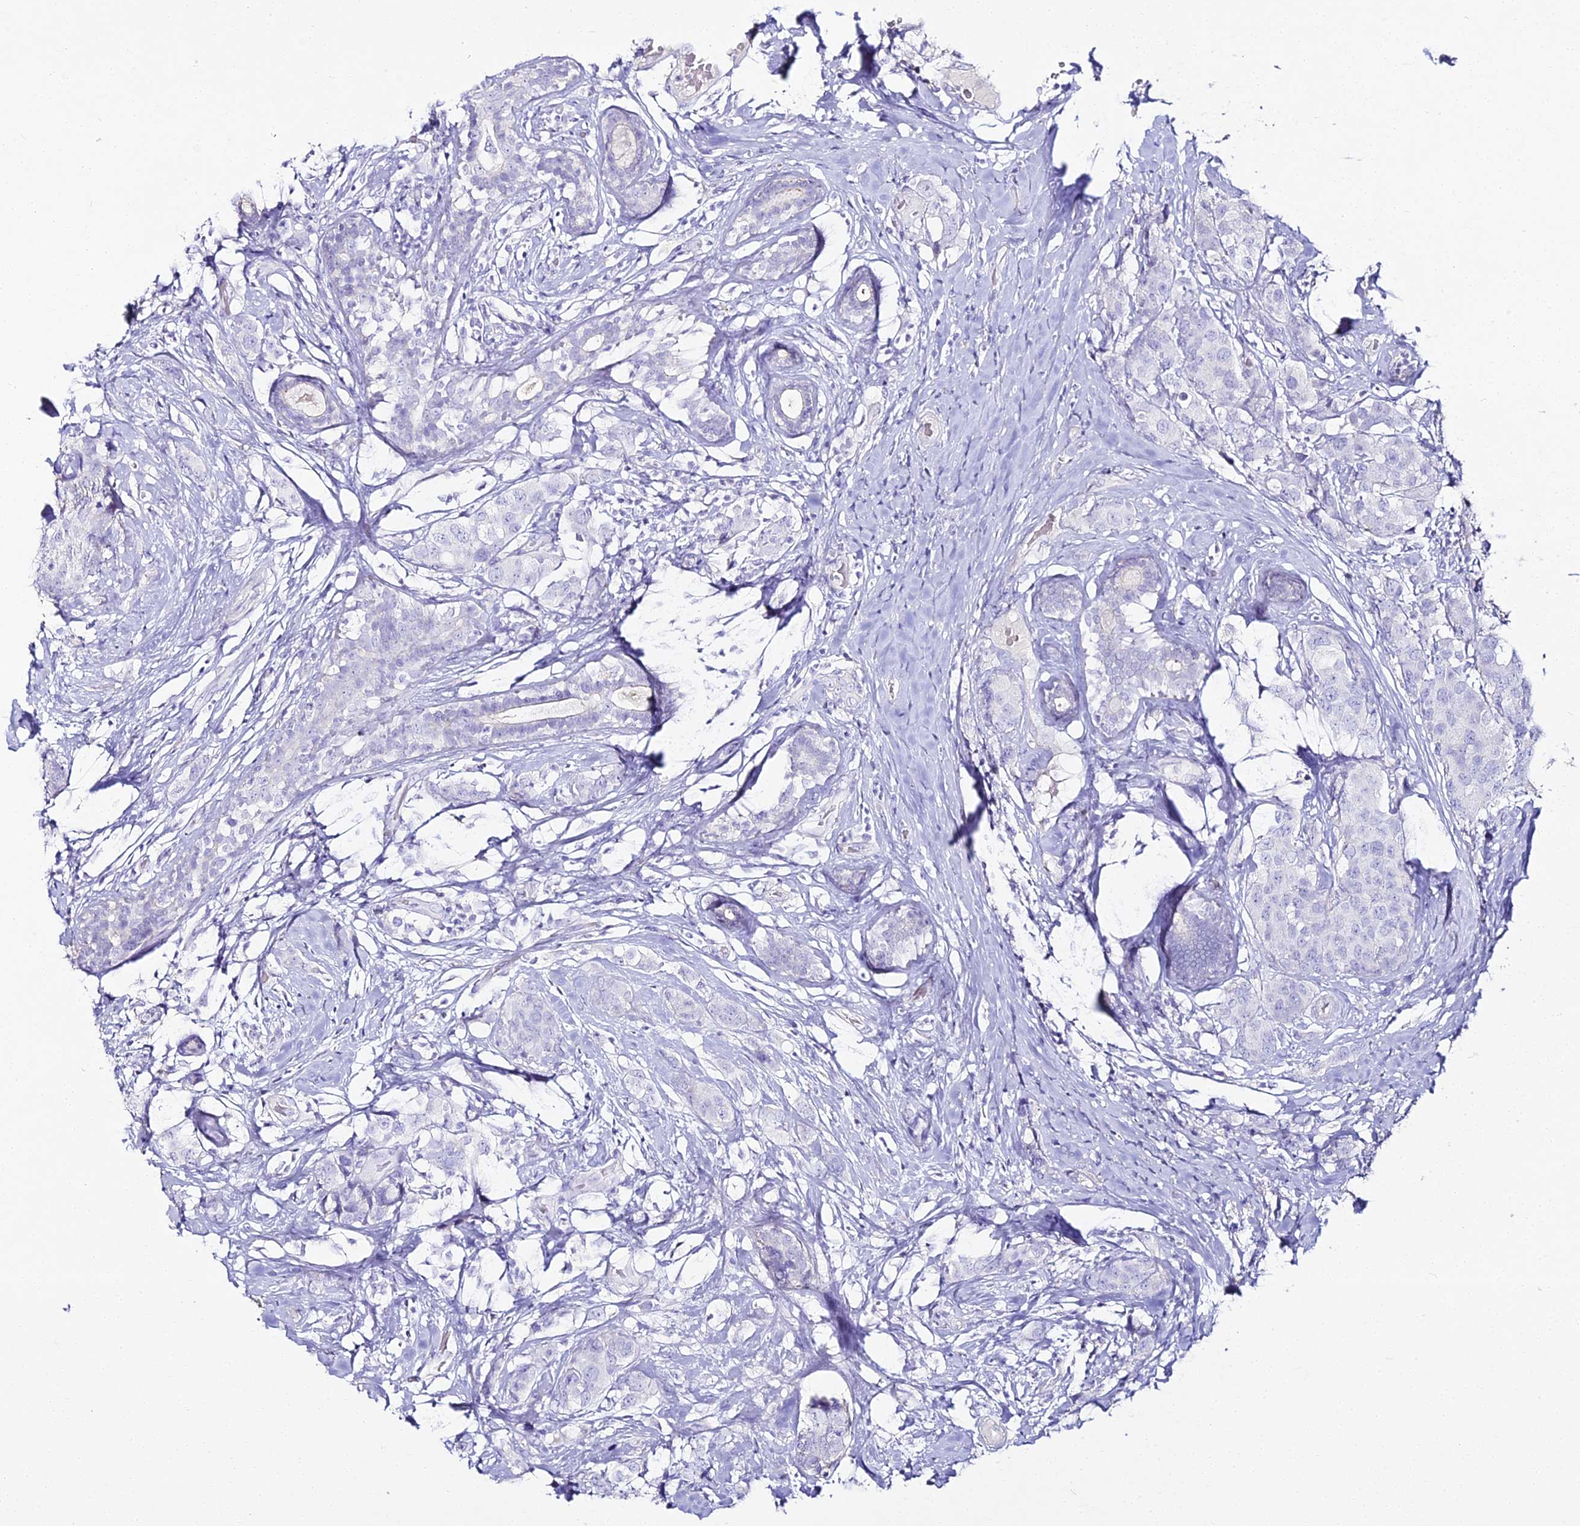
{"staining": {"intensity": "negative", "quantity": "none", "location": "none"}, "tissue": "breast cancer", "cell_type": "Tumor cells", "image_type": "cancer", "snomed": [{"axis": "morphology", "description": "Lobular carcinoma"}, {"axis": "topography", "description": "Breast"}], "caption": "Lobular carcinoma (breast) stained for a protein using IHC reveals no expression tumor cells.", "gene": "ALPG", "patient": {"sex": "female", "age": 59}}